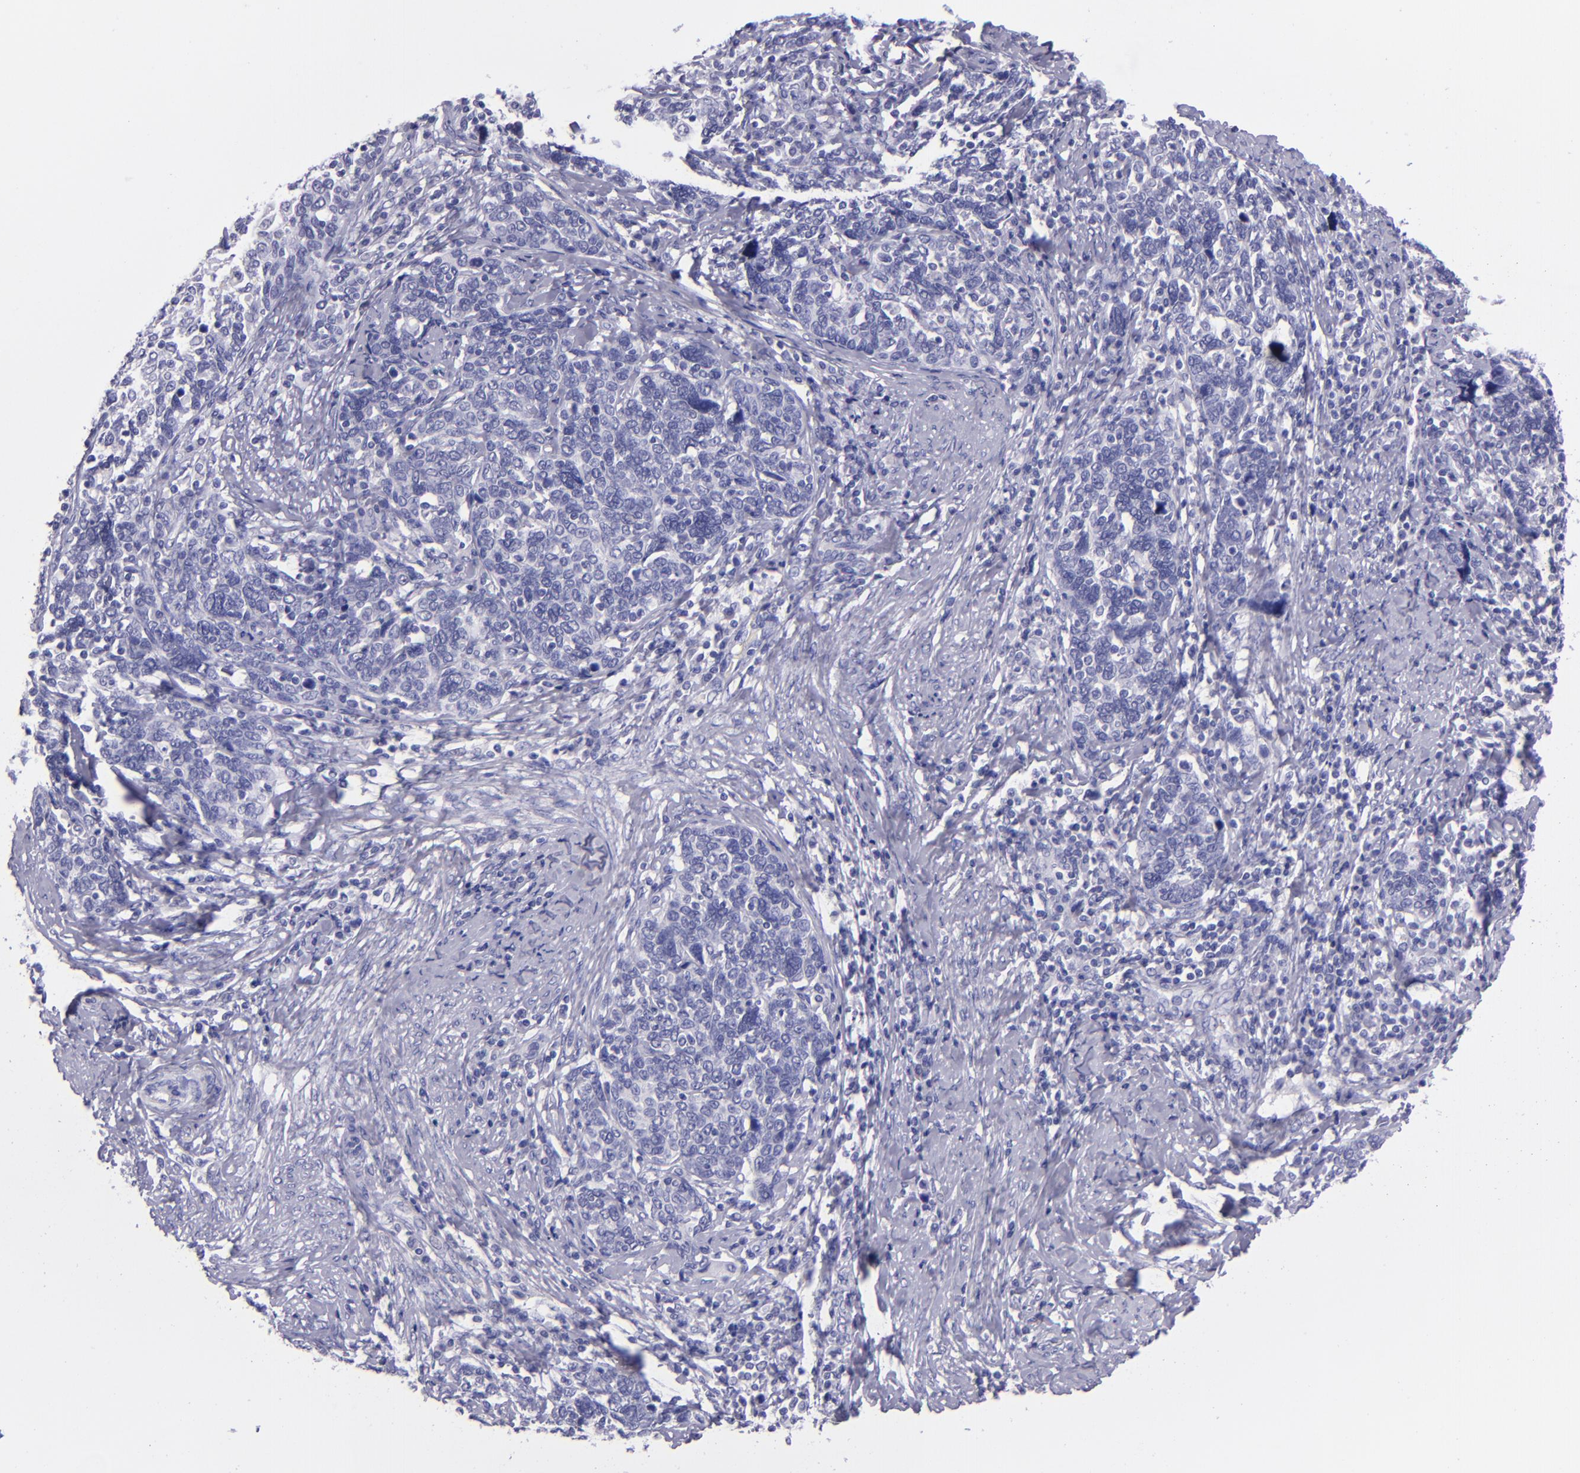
{"staining": {"intensity": "negative", "quantity": "none", "location": "none"}, "tissue": "cervical cancer", "cell_type": "Tumor cells", "image_type": "cancer", "snomed": [{"axis": "morphology", "description": "Squamous cell carcinoma, NOS"}, {"axis": "topography", "description": "Cervix"}], "caption": "The histopathology image displays no staining of tumor cells in squamous cell carcinoma (cervical).", "gene": "TNNT3", "patient": {"sex": "female", "age": 41}}